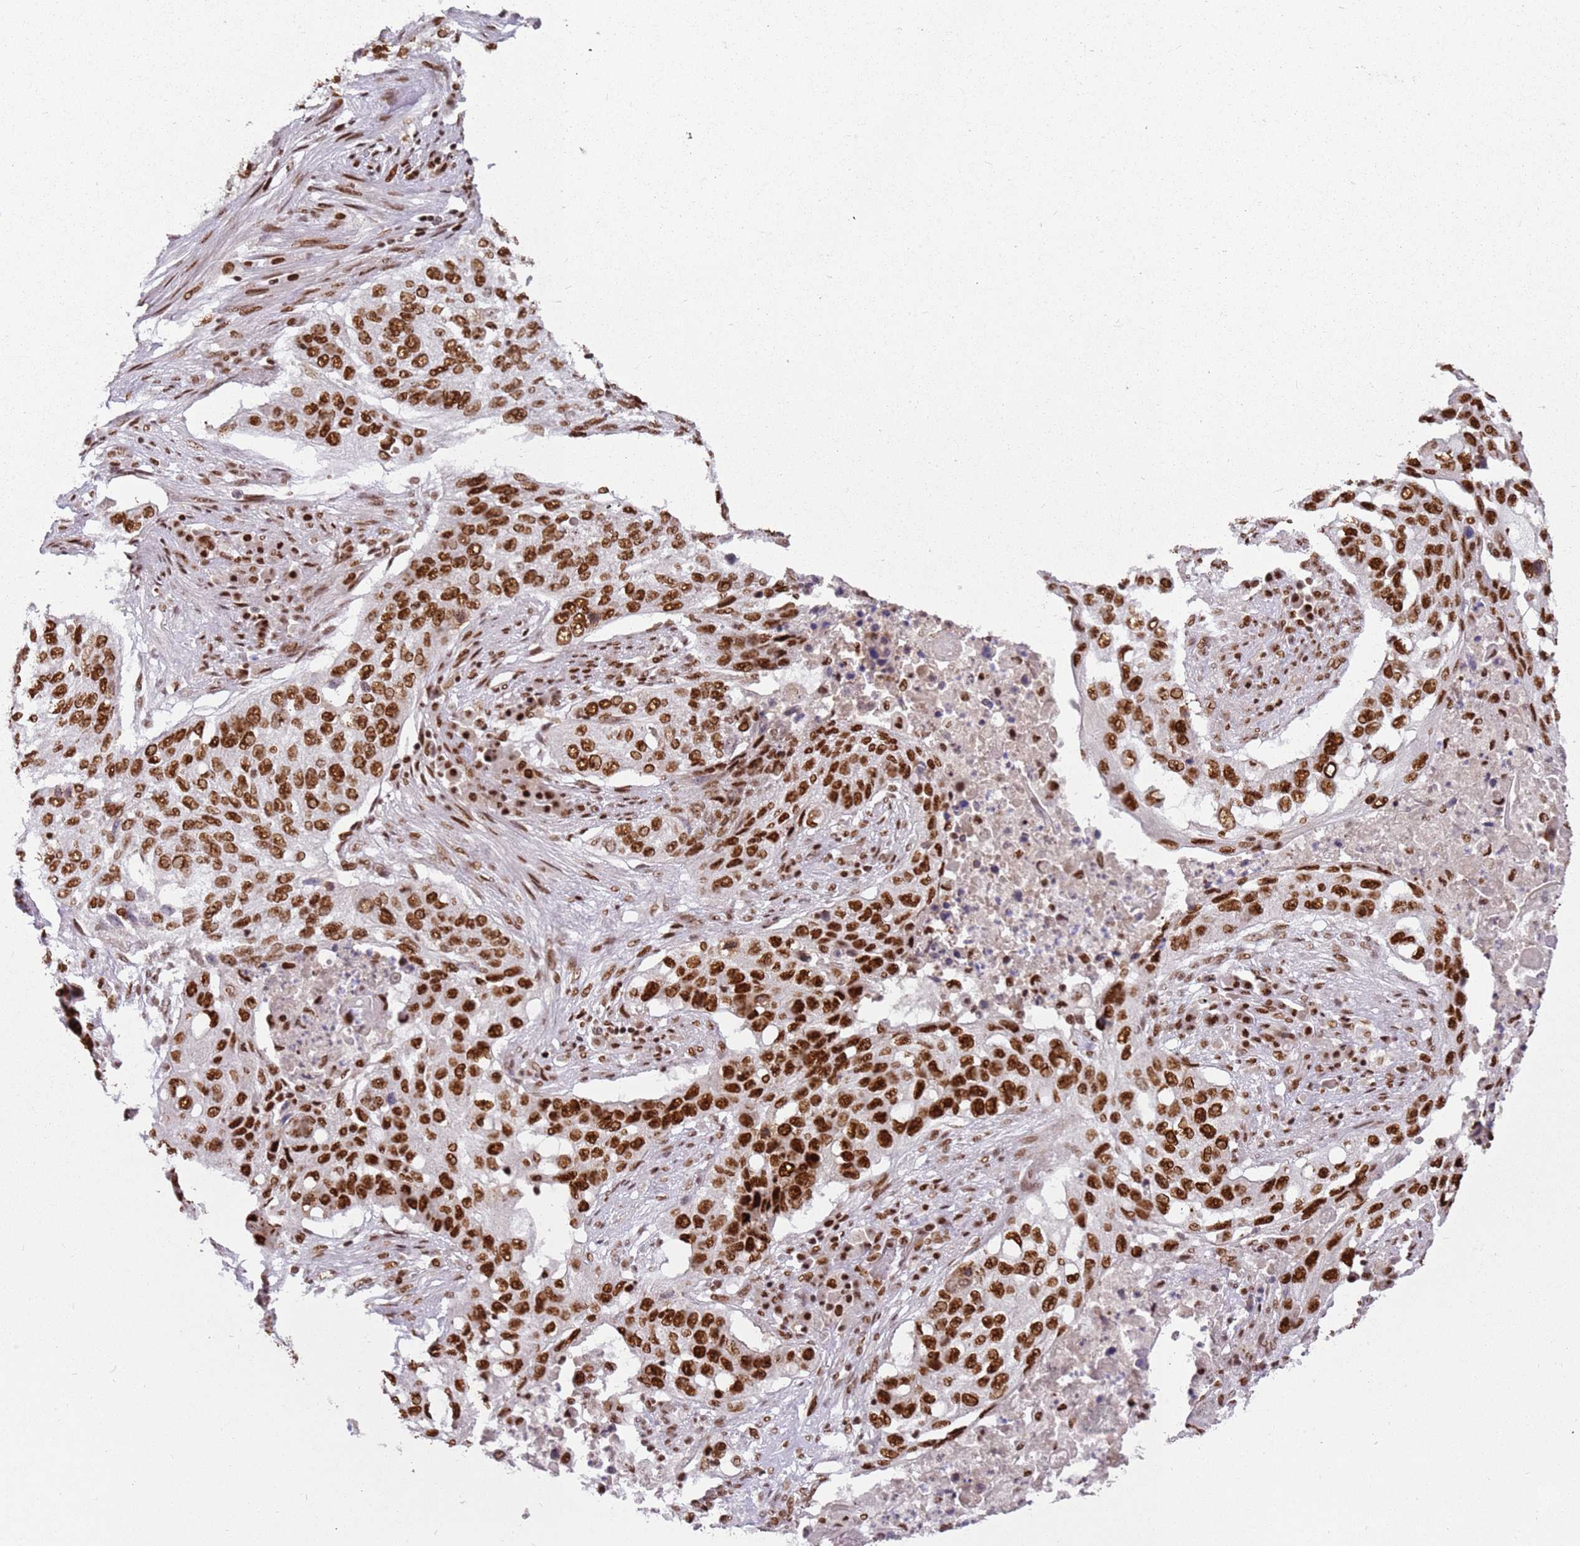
{"staining": {"intensity": "strong", "quantity": ">75%", "location": "nuclear"}, "tissue": "lung cancer", "cell_type": "Tumor cells", "image_type": "cancer", "snomed": [{"axis": "morphology", "description": "Squamous cell carcinoma, NOS"}, {"axis": "topography", "description": "Lung"}], "caption": "Tumor cells show high levels of strong nuclear staining in about >75% of cells in lung cancer (squamous cell carcinoma).", "gene": "TENT4A", "patient": {"sex": "female", "age": 63}}